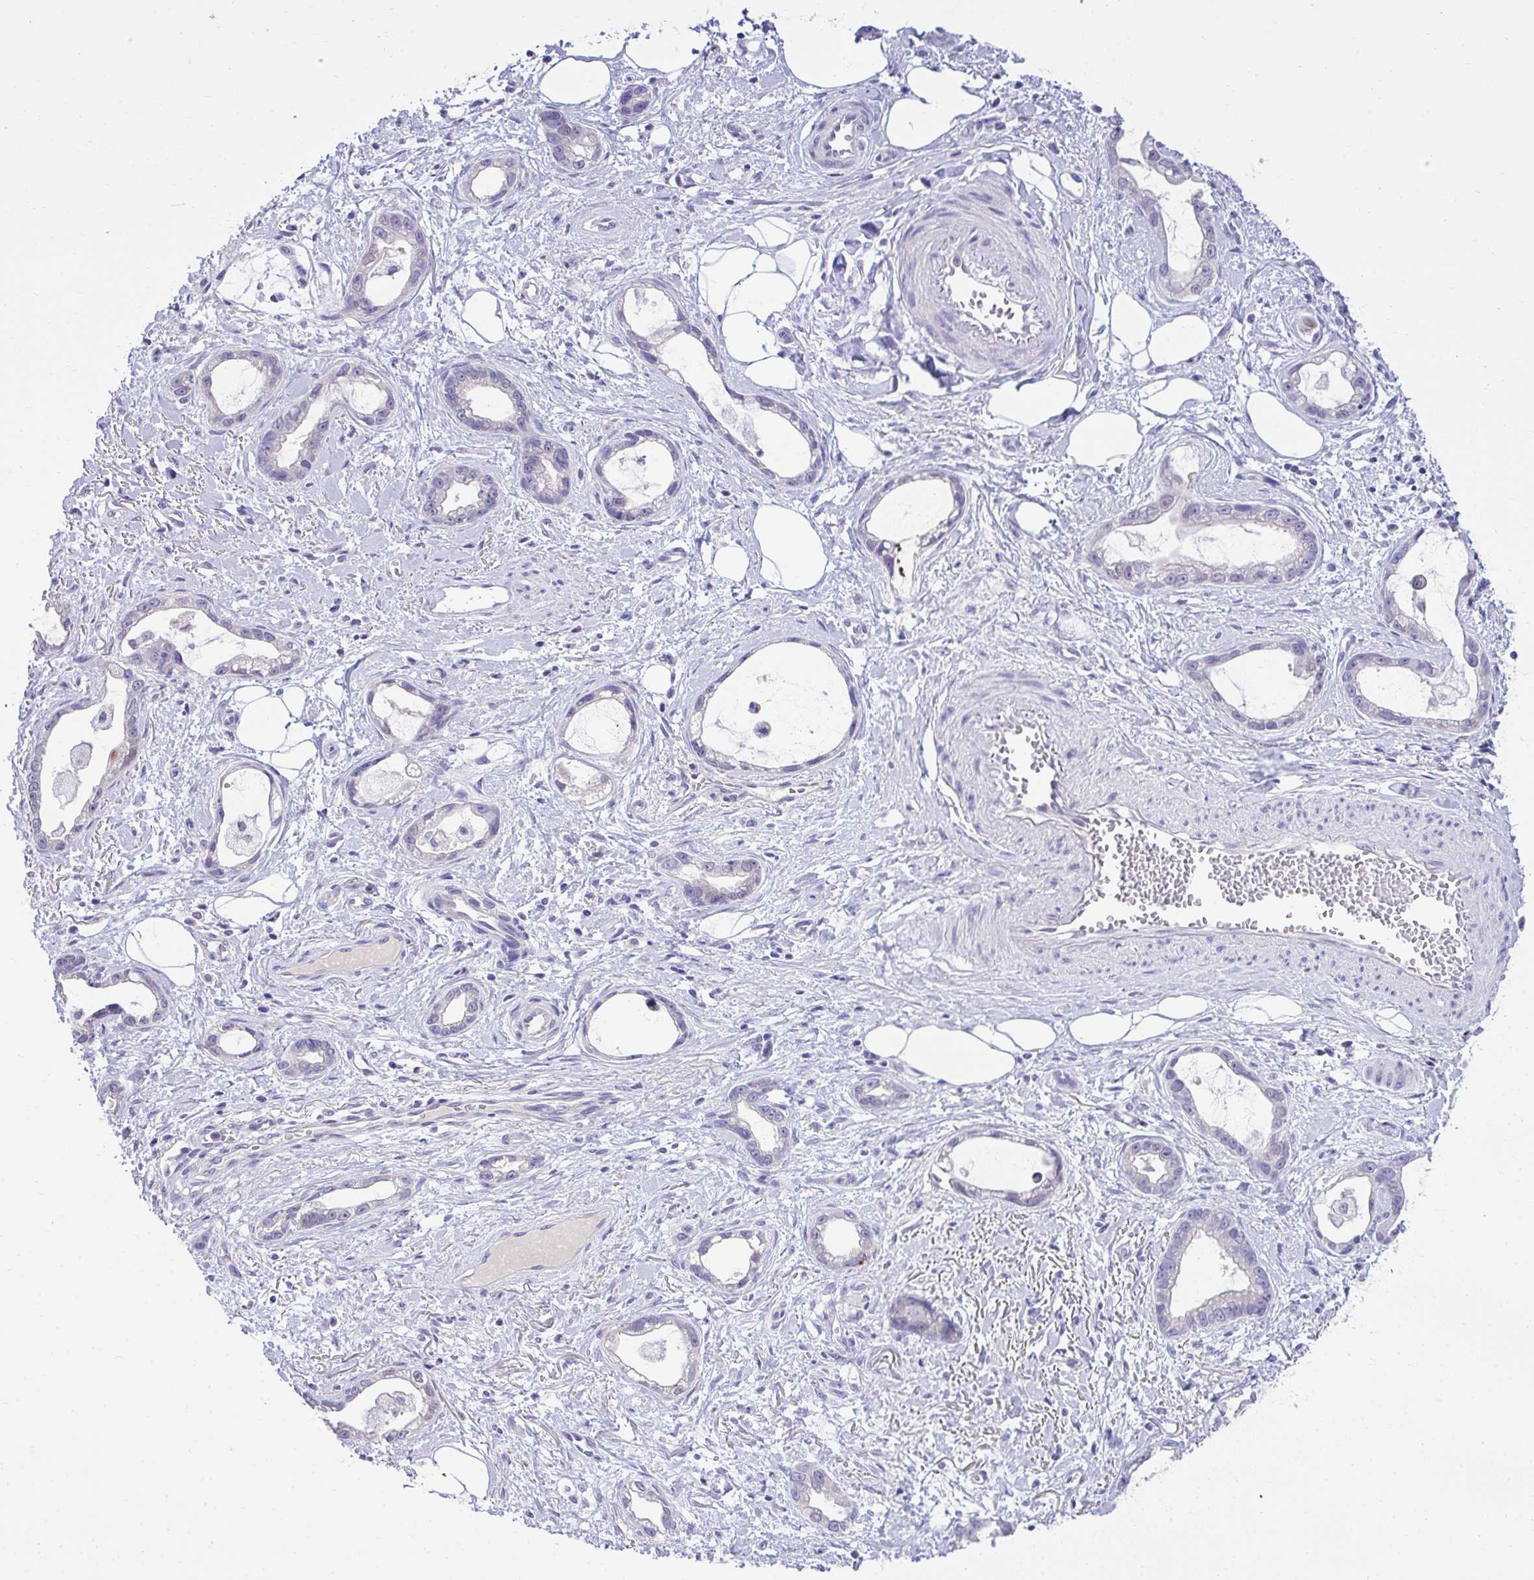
{"staining": {"intensity": "negative", "quantity": "none", "location": "none"}, "tissue": "stomach cancer", "cell_type": "Tumor cells", "image_type": "cancer", "snomed": [{"axis": "morphology", "description": "Adenocarcinoma, NOS"}, {"axis": "topography", "description": "Stomach"}], "caption": "Immunohistochemical staining of human stomach adenocarcinoma demonstrates no significant staining in tumor cells.", "gene": "TMCO5A", "patient": {"sex": "male", "age": 55}}